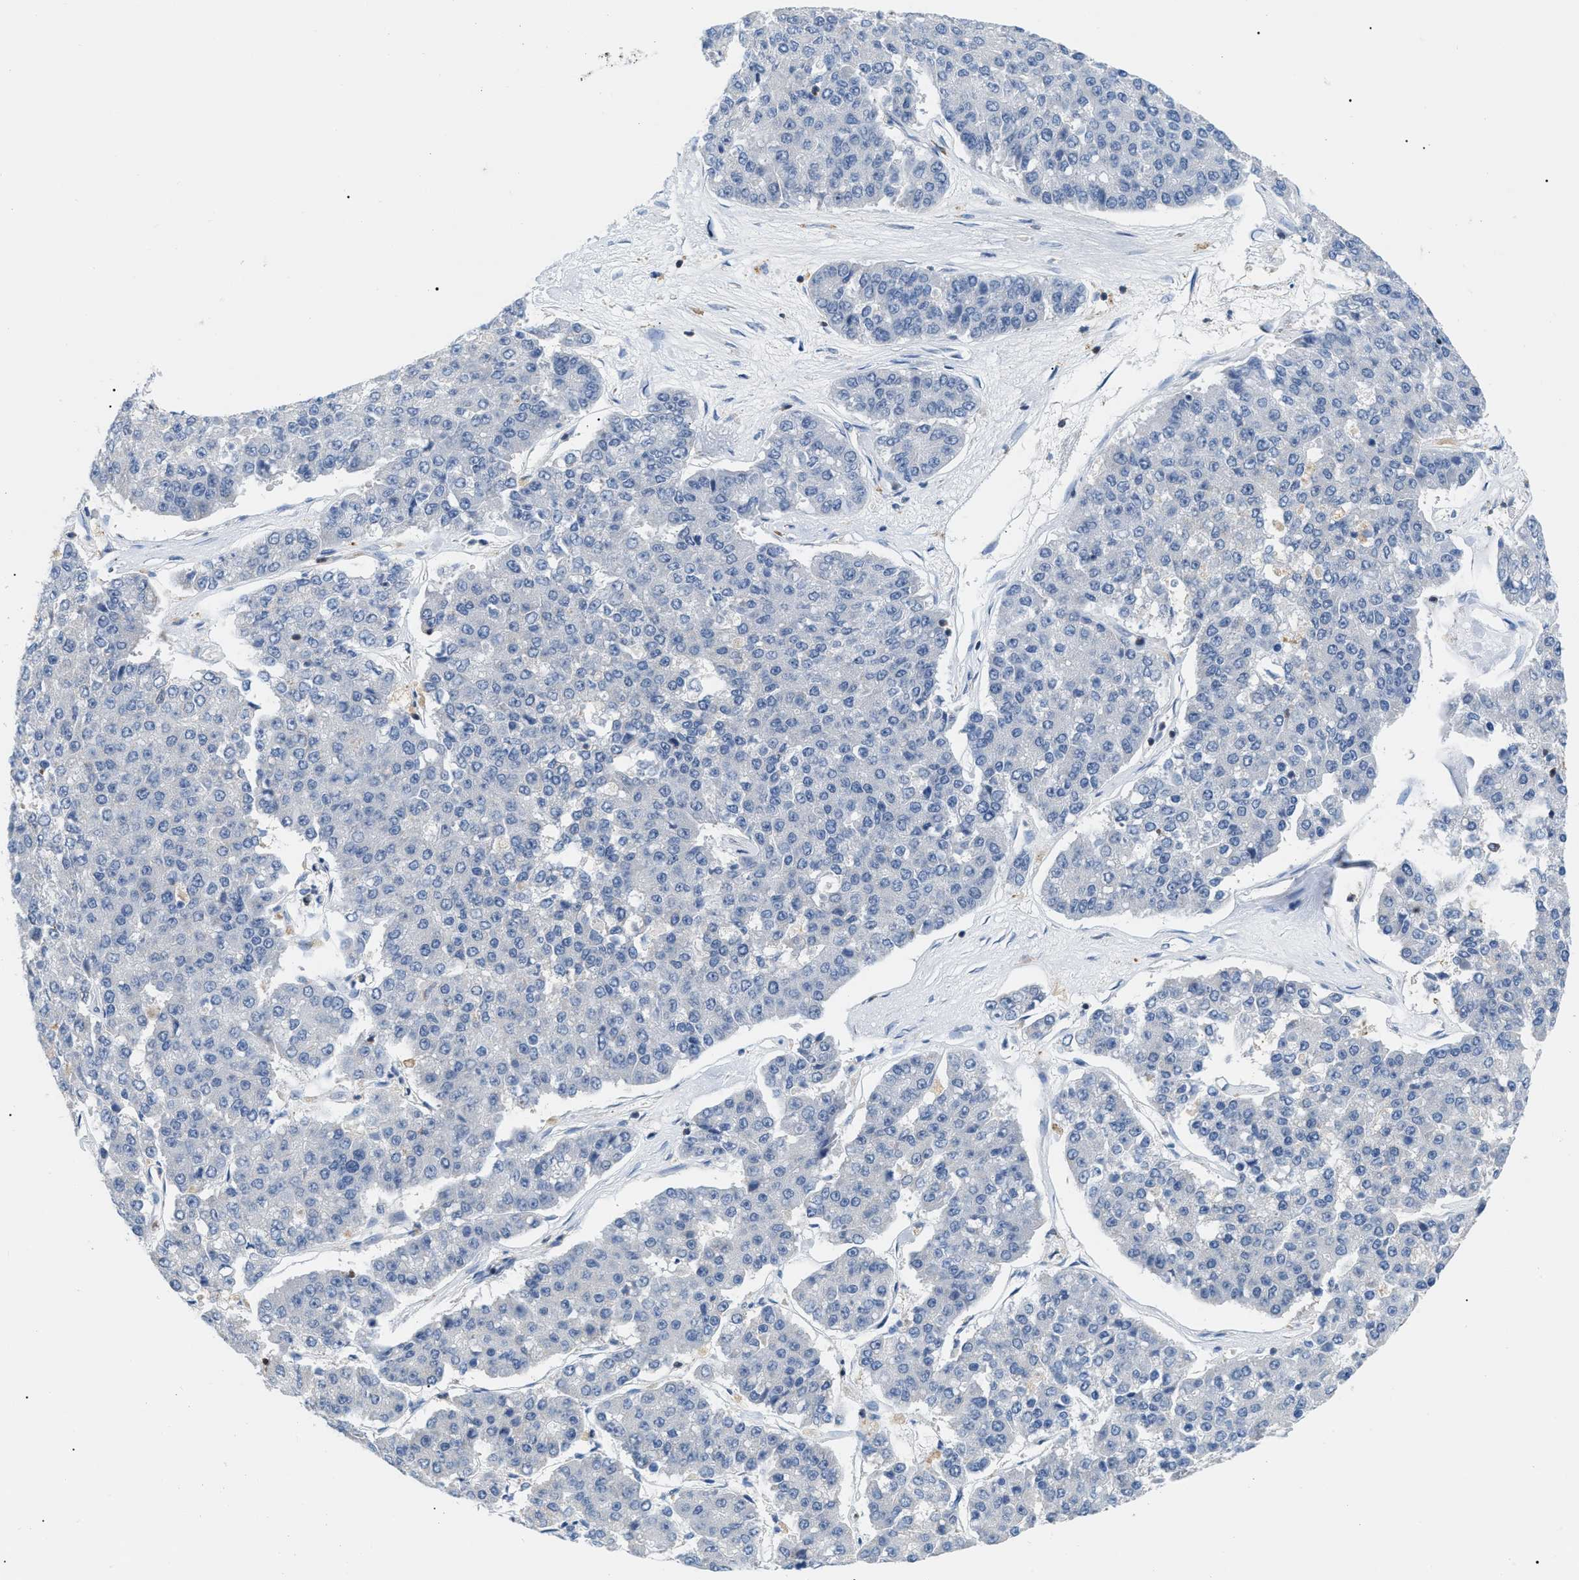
{"staining": {"intensity": "negative", "quantity": "none", "location": "none"}, "tissue": "pancreatic cancer", "cell_type": "Tumor cells", "image_type": "cancer", "snomed": [{"axis": "morphology", "description": "Adenocarcinoma, NOS"}, {"axis": "topography", "description": "Pancreas"}], "caption": "IHC micrograph of neoplastic tissue: human adenocarcinoma (pancreatic) stained with DAB (3,3'-diaminobenzidine) shows no significant protein expression in tumor cells.", "gene": "INPP5D", "patient": {"sex": "male", "age": 50}}